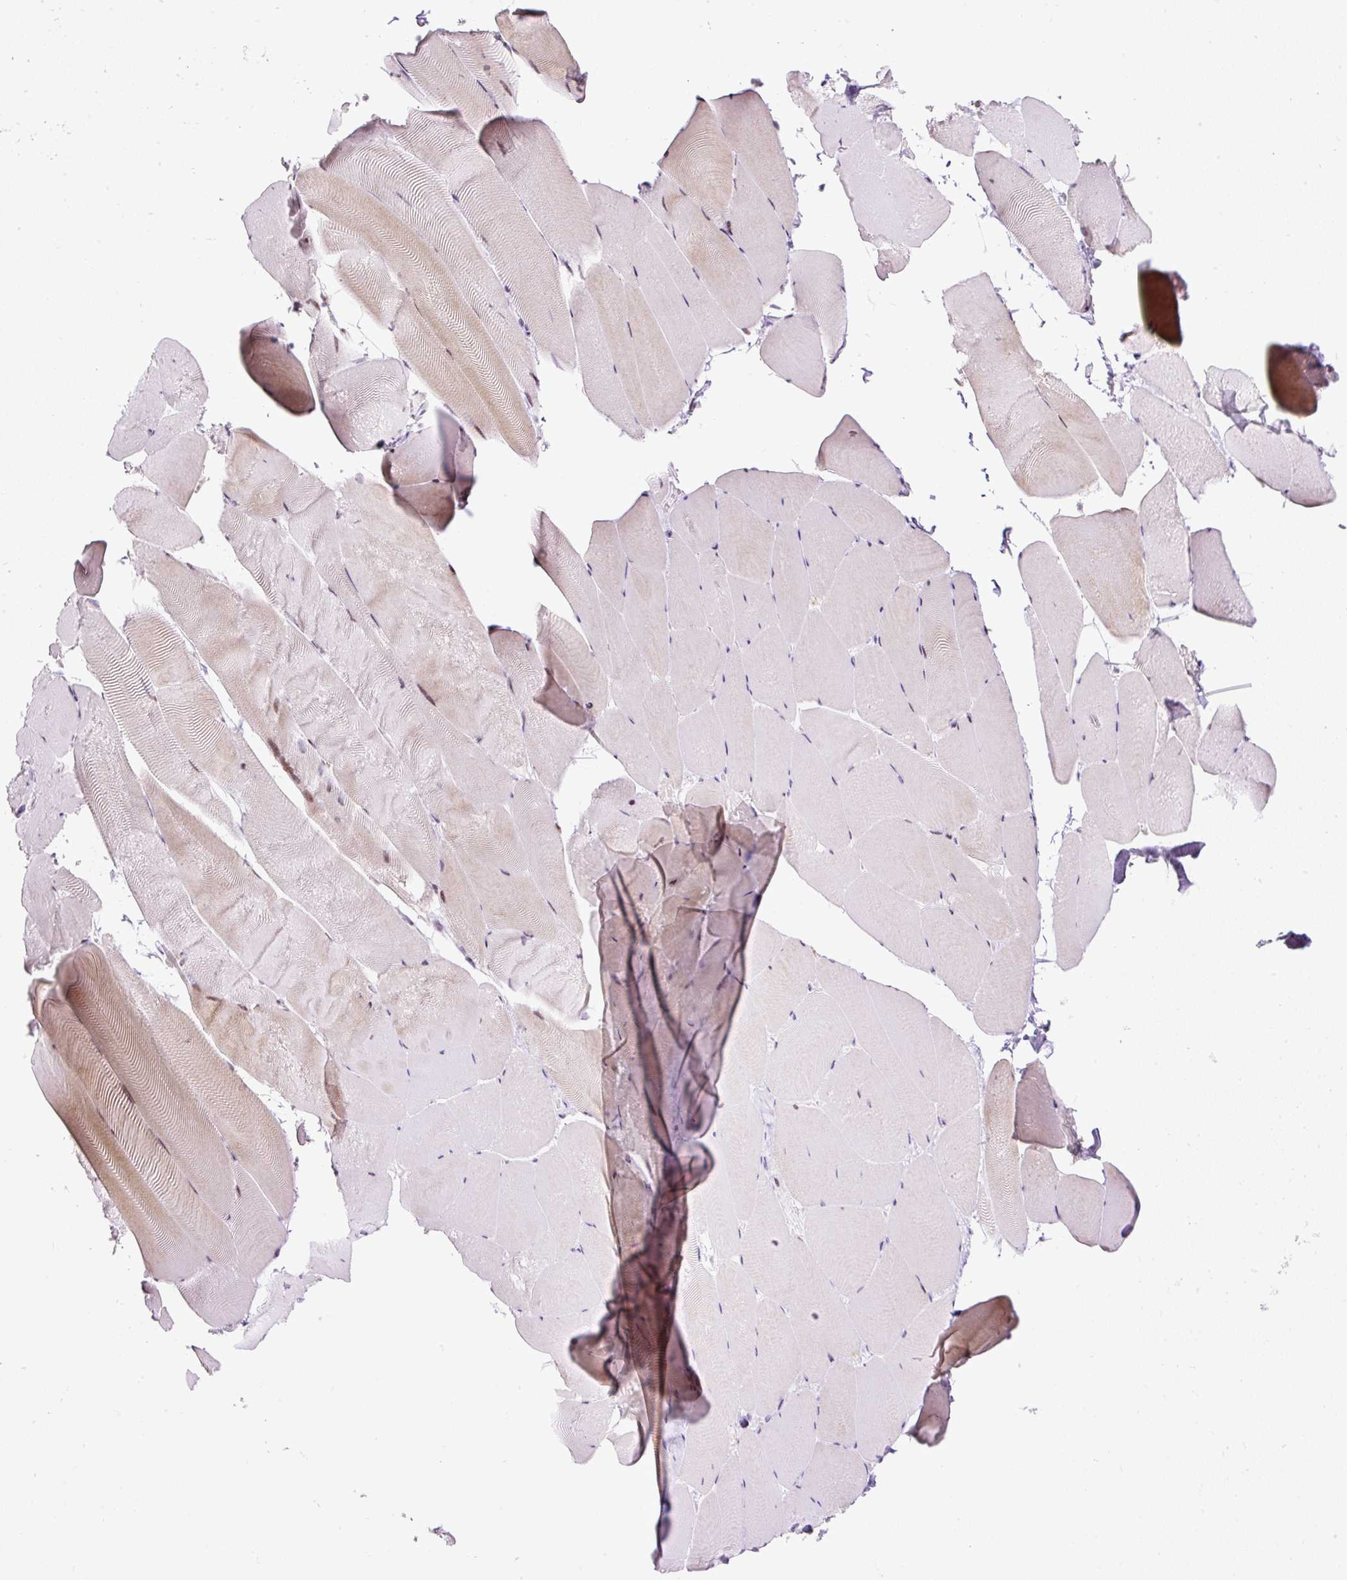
{"staining": {"intensity": "weak", "quantity": "<25%", "location": "cytoplasmic/membranous"}, "tissue": "skeletal muscle", "cell_type": "Myocytes", "image_type": "normal", "snomed": [{"axis": "morphology", "description": "Normal tissue, NOS"}, {"axis": "topography", "description": "Skeletal muscle"}], "caption": "Immunohistochemical staining of benign skeletal muscle shows no significant expression in myocytes. The staining was performed using DAB to visualize the protein expression in brown, while the nuclei were stained in blue with hematoxylin (Magnification: 20x).", "gene": "FMC1", "patient": {"sex": "female", "age": 64}}